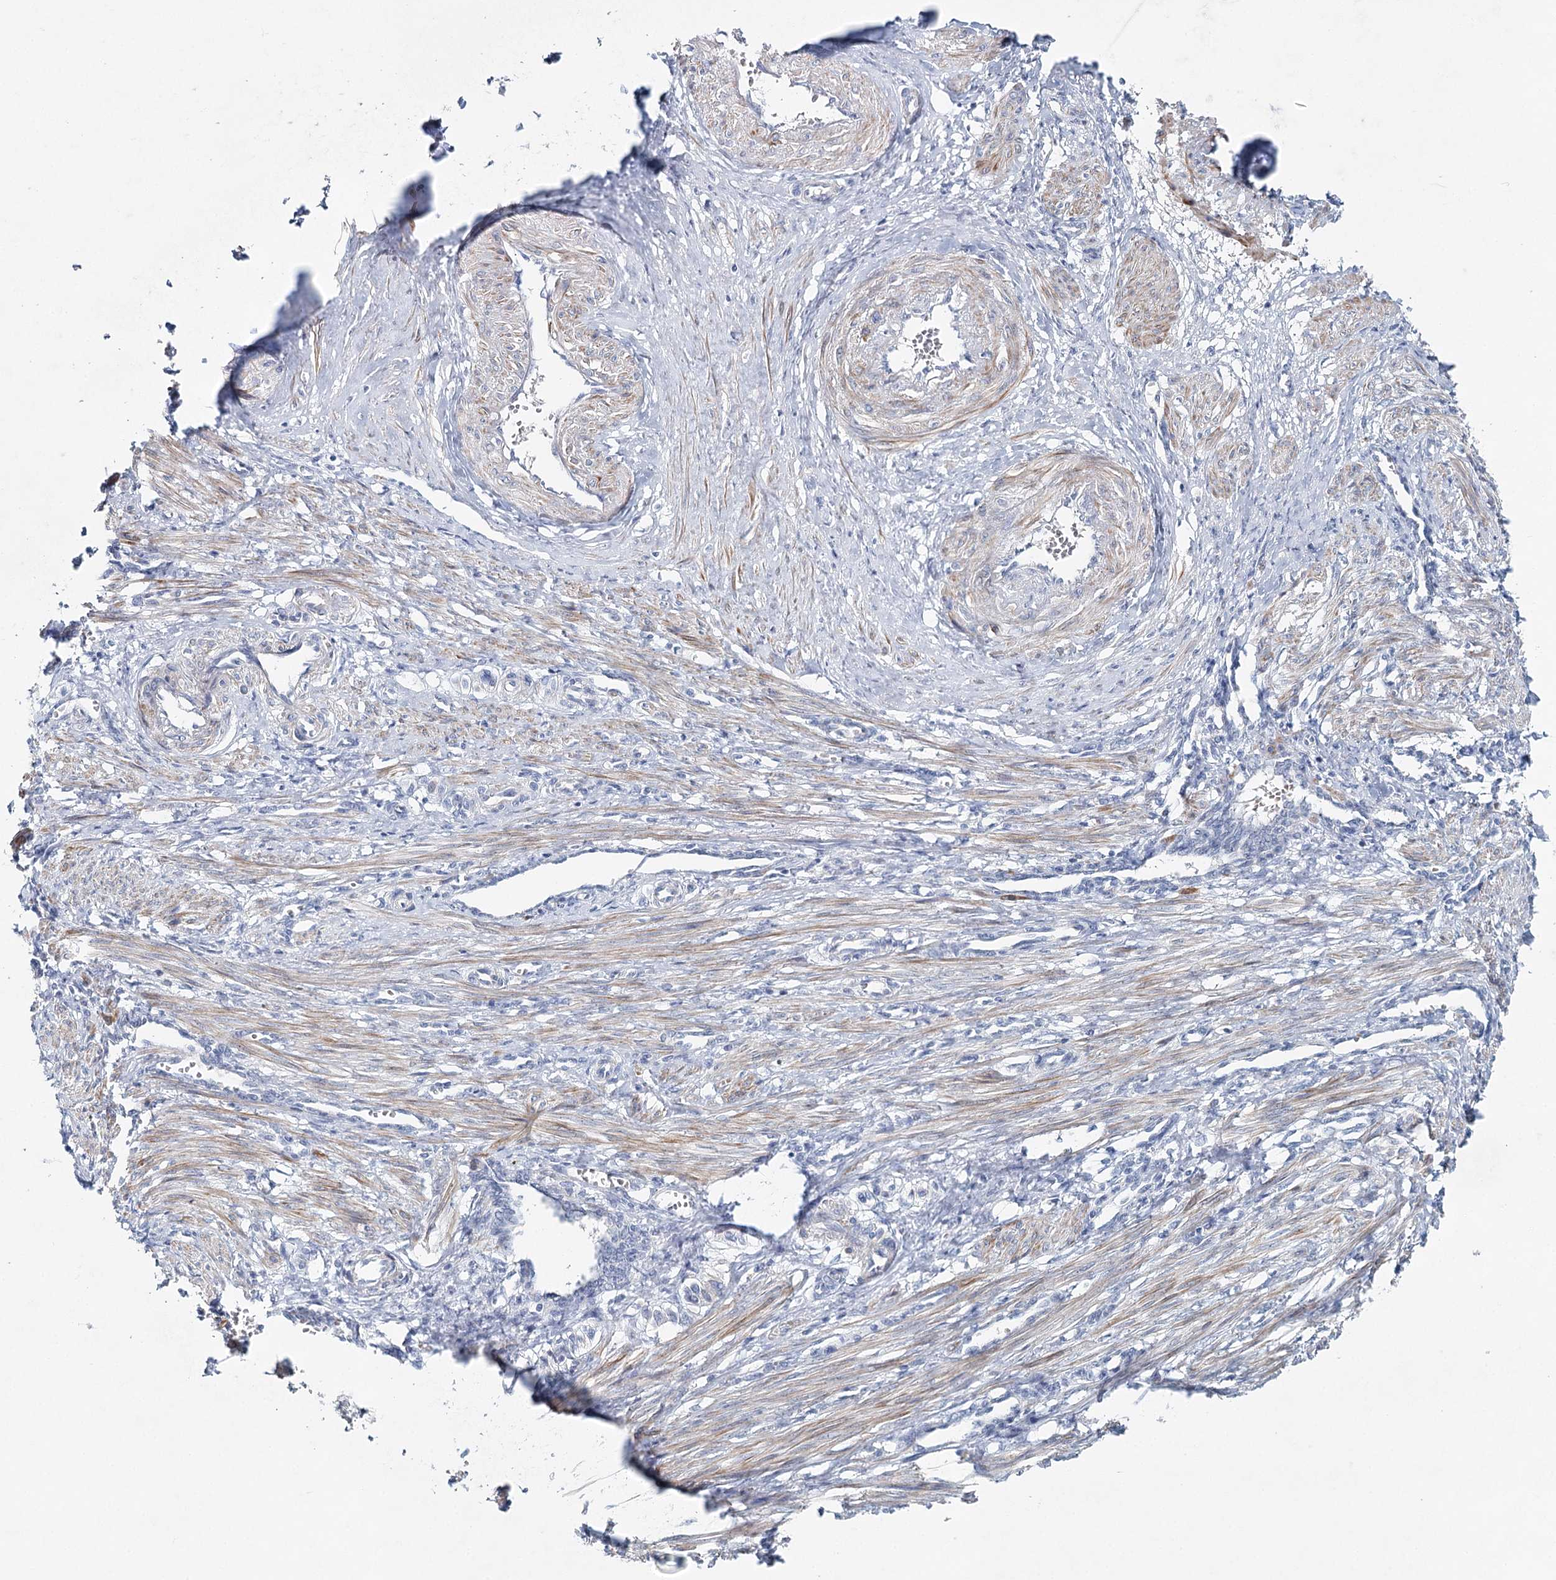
{"staining": {"intensity": "moderate", "quantity": ">75%", "location": "cytoplasmic/membranous"}, "tissue": "smooth muscle", "cell_type": "Smooth muscle cells", "image_type": "normal", "snomed": [{"axis": "morphology", "description": "Normal tissue, NOS"}, {"axis": "topography", "description": "Endometrium"}], "caption": "High-power microscopy captured an immunohistochemistry (IHC) histopathology image of unremarkable smooth muscle, revealing moderate cytoplasmic/membranous staining in approximately >75% of smooth muscle cells.", "gene": "RBM43", "patient": {"sex": "female", "age": 33}}